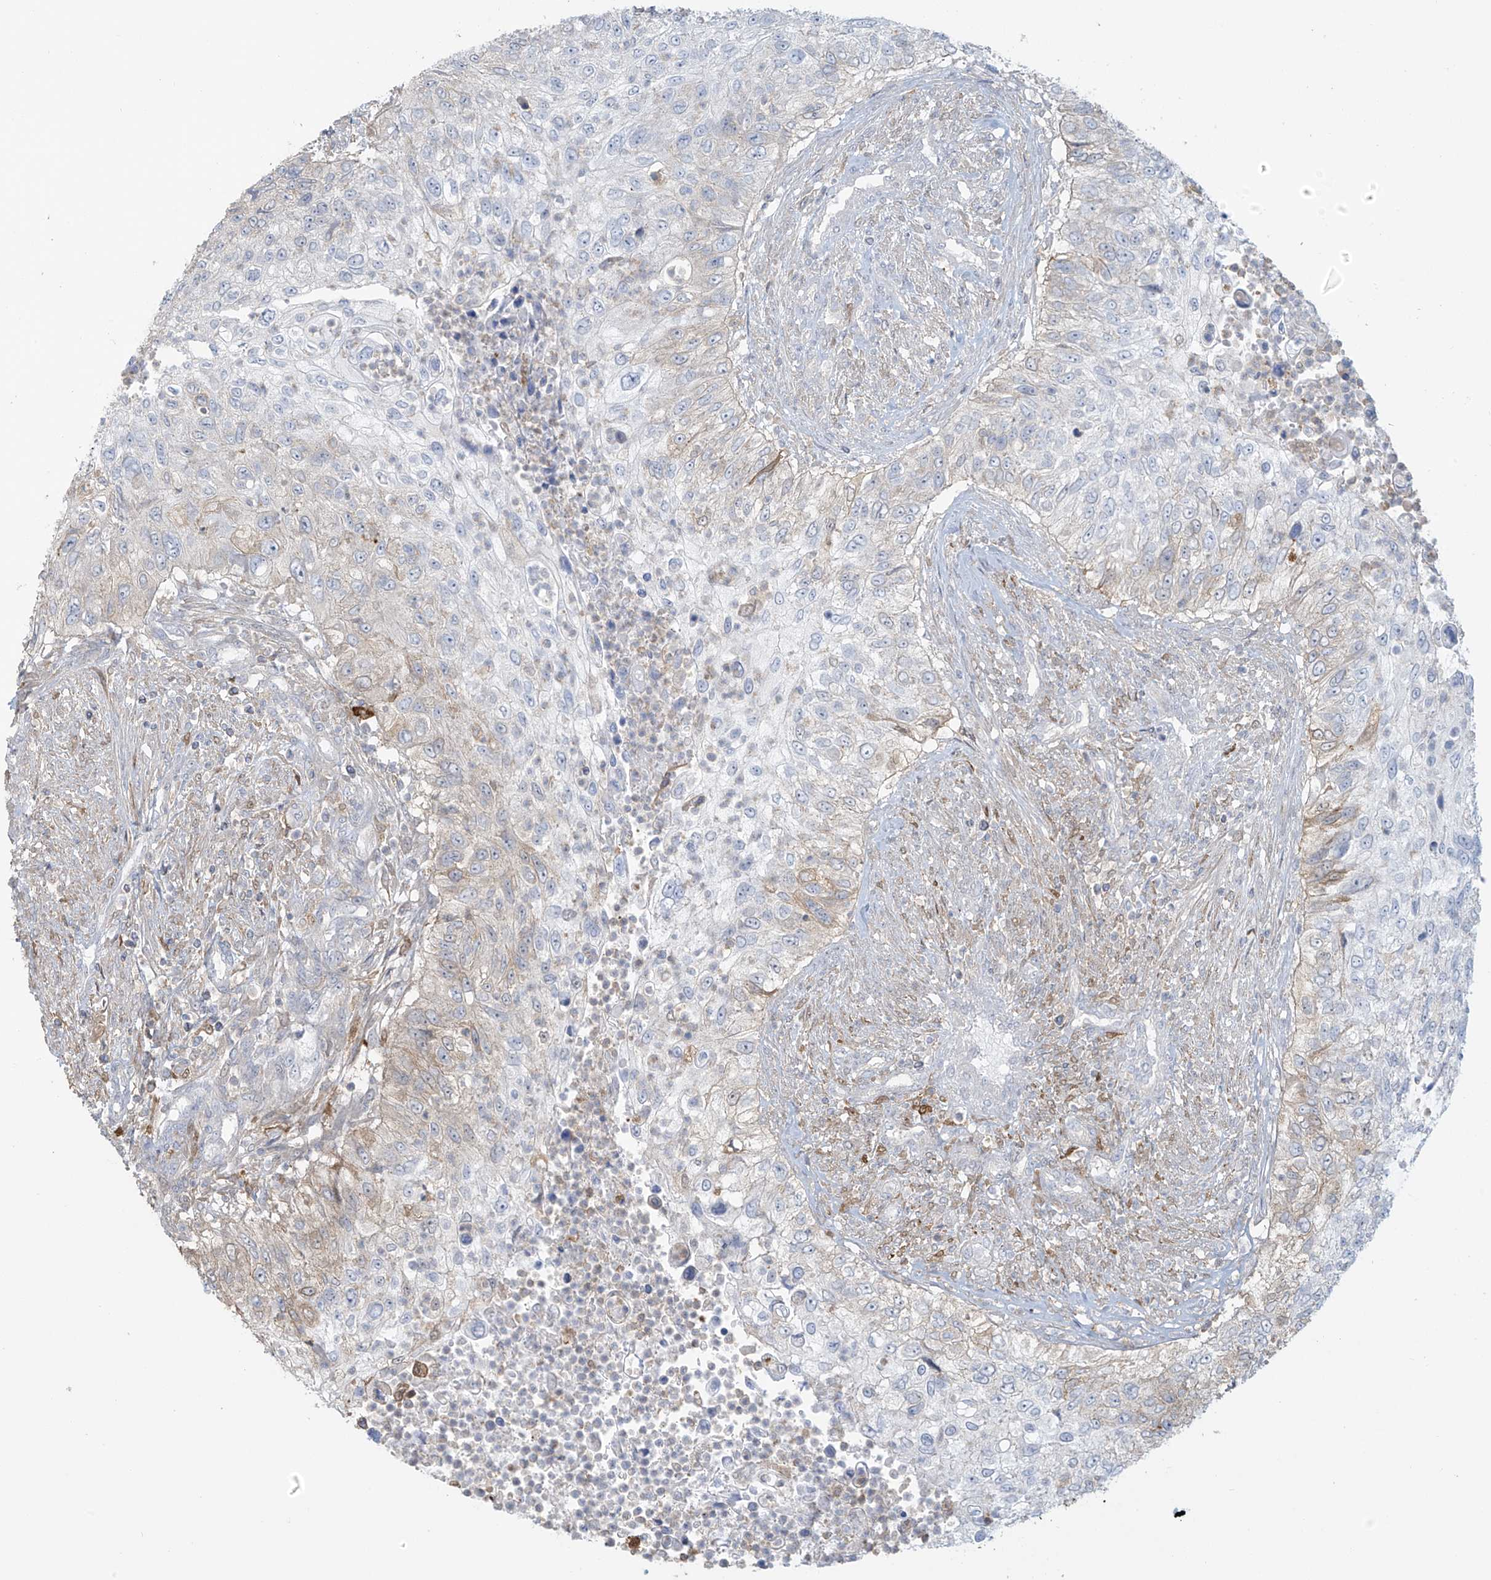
{"staining": {"intensity": "weak", "quantity": "<25%", "location": "cytoplasmic/membranous"}, "tissue": "urothelial cancer", "cell_type": "Tumor cells", "image_type": "cancer", "snomed": [{"axis": "morphology", "description": "Urothelial carcinoma, High grade"}, {"axis": "topography", "description": "Urinary bladder"}], "caption": "Urothelial cancer was stained to show a protein in brown. There is no significant staining in tumor cells.", "gene": "TAGAP", "patient": {"sex": "female", "age": 60}}